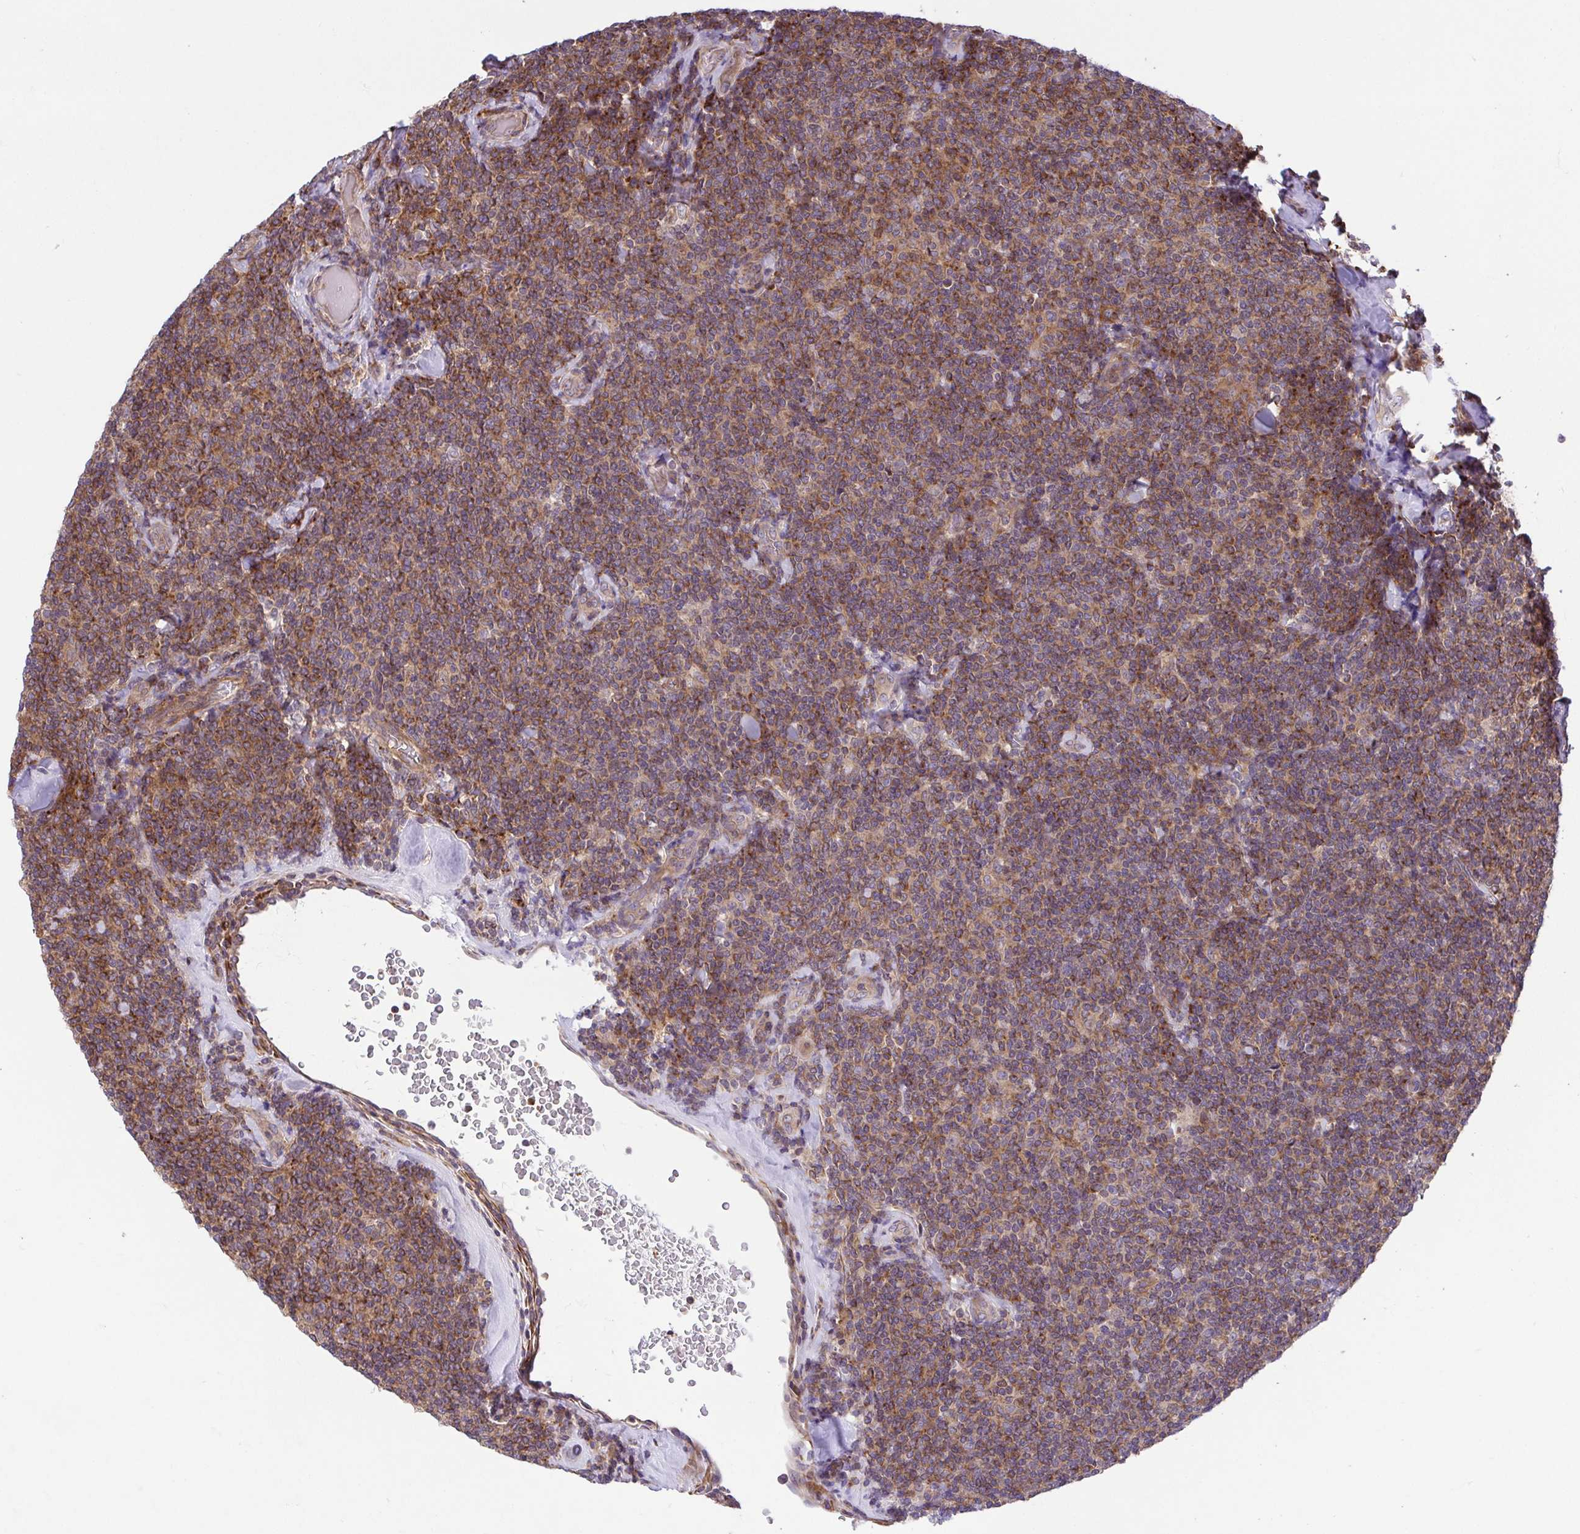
{"staining": {"intensity": "moderate", "quantity": ">75%", "location": "cytoplasmic/membranous"}, "tissue": "lymphoma", "cell_type": "Tumor cells", "image_type": "cancer", "snomed": [{"axis": "morphology", "description": "Malignant lymphoma, non-Hodgkin's type, Low grade"}, {"axis": "topography", "description": "Lymph node"}], "caption": "Immunohistochemistry (IHC) of lymphoma reveals medium levels of moderate cytoplasmic/membranous positivity in approximately >75% of tumor cells. The staining was performed using DAB to visualize the protein expression in brown, while the nuclei were stained in blue with hematoxylin (Magnification: 20x).", "gene": "IDE", "patient": {"sex": "female", "age": 56}}